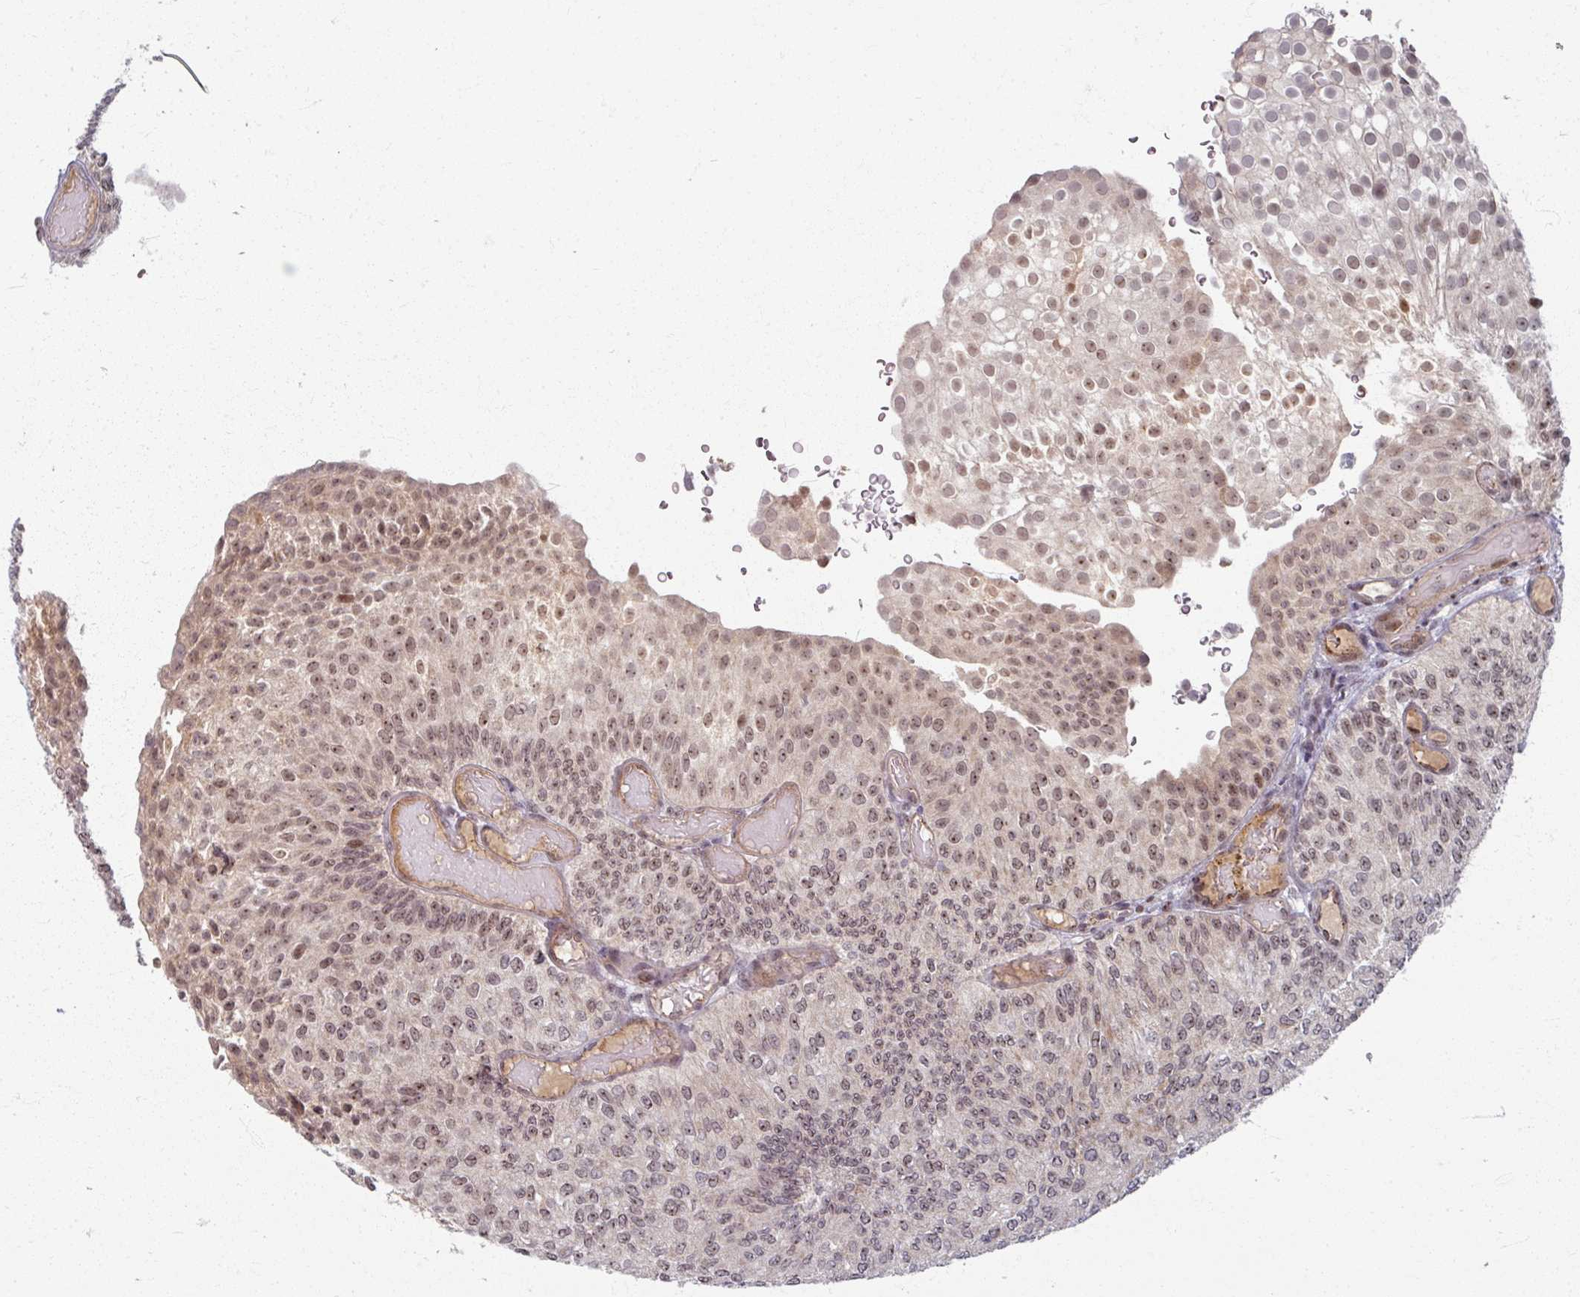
{"staining": {"intensity": "moderate", "quantity": ">75%", "location": "nuclear"}, "tissue": "urothelial cancer", "cell_type": "Tumor cells", "image_type": "cancer", "snomed": [{"axis": "morphology", "description": "Urothelial carcinoma, Low grade"}, {"axis": "topography", "description": "Urinary bladder"}], "caption": "This histopathology image demonstrates immunohistochemistry (IHC) staining of human low-grade urothelial carcinoma, with medium moderate nuclear expression in about >75% of tumor cells.", "gene": "KLC3", "patient": {"sex": "male", "age": 78}}